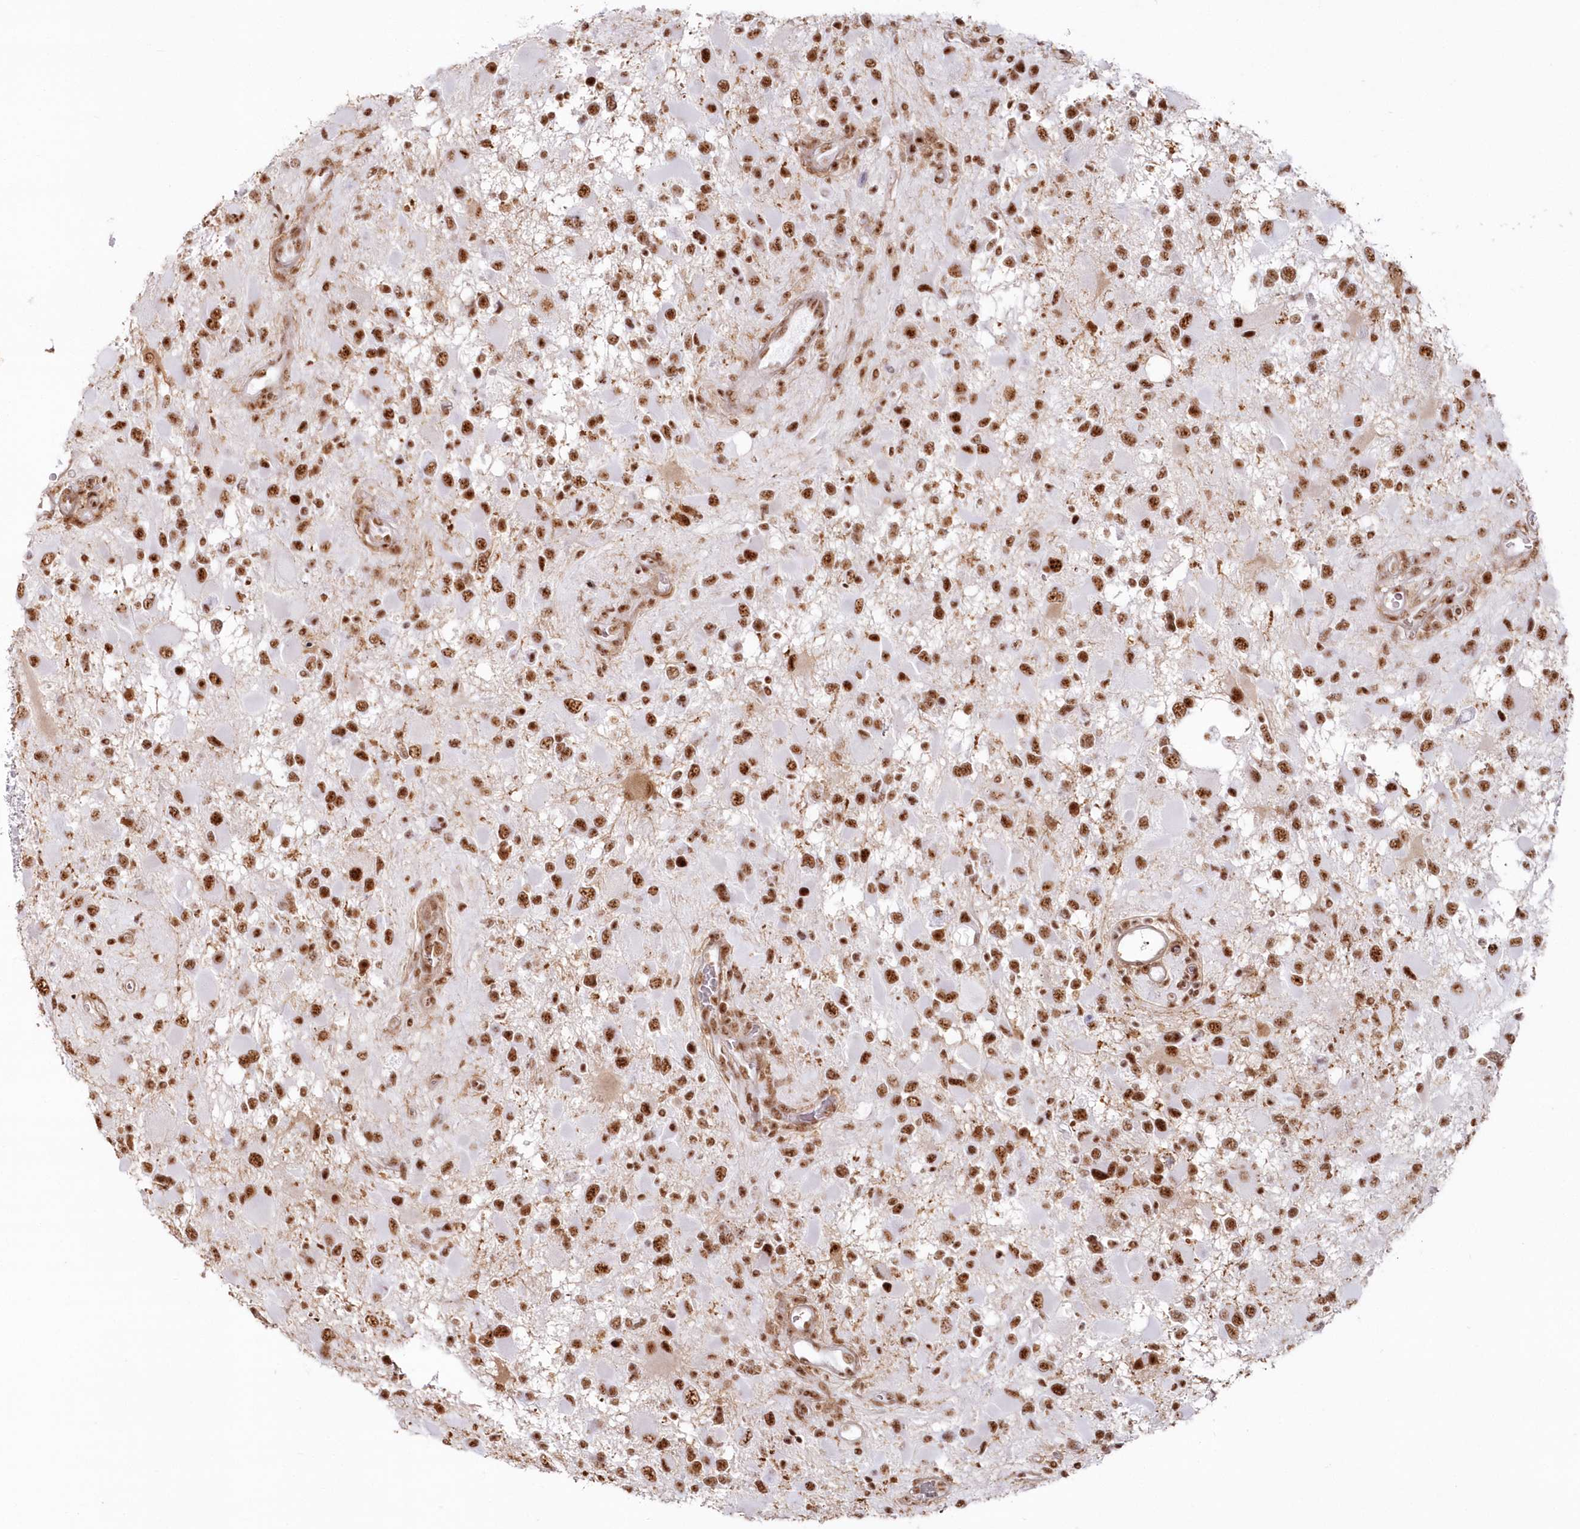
{"staining": {"intensity": "strong", "quantity": ">75%", "location": "nuclear"}, "tissue": "glioma", "cell_type": "Tumor cells", "image_type": "cancer", "snomed": [{"axis": "morphology", "description": "Glioma, malignant, High grade"}, {"axis": "topography", "description": "Brain"}], "caption": "High-magnification brightfield microscopy of malignant high-grade glioma stained with DAB (brown) and counterstained with hematoxylin (blue). tumor cells exhibit strong nuclear expression is identified in about>75% of cells. The staining is performed using DAB brown chromogen to label protein expression. The nuclei are counter-stained blue using hematoxylin.", "gene": "DDX46", "patient": {"sex": "male", "age": 53}}